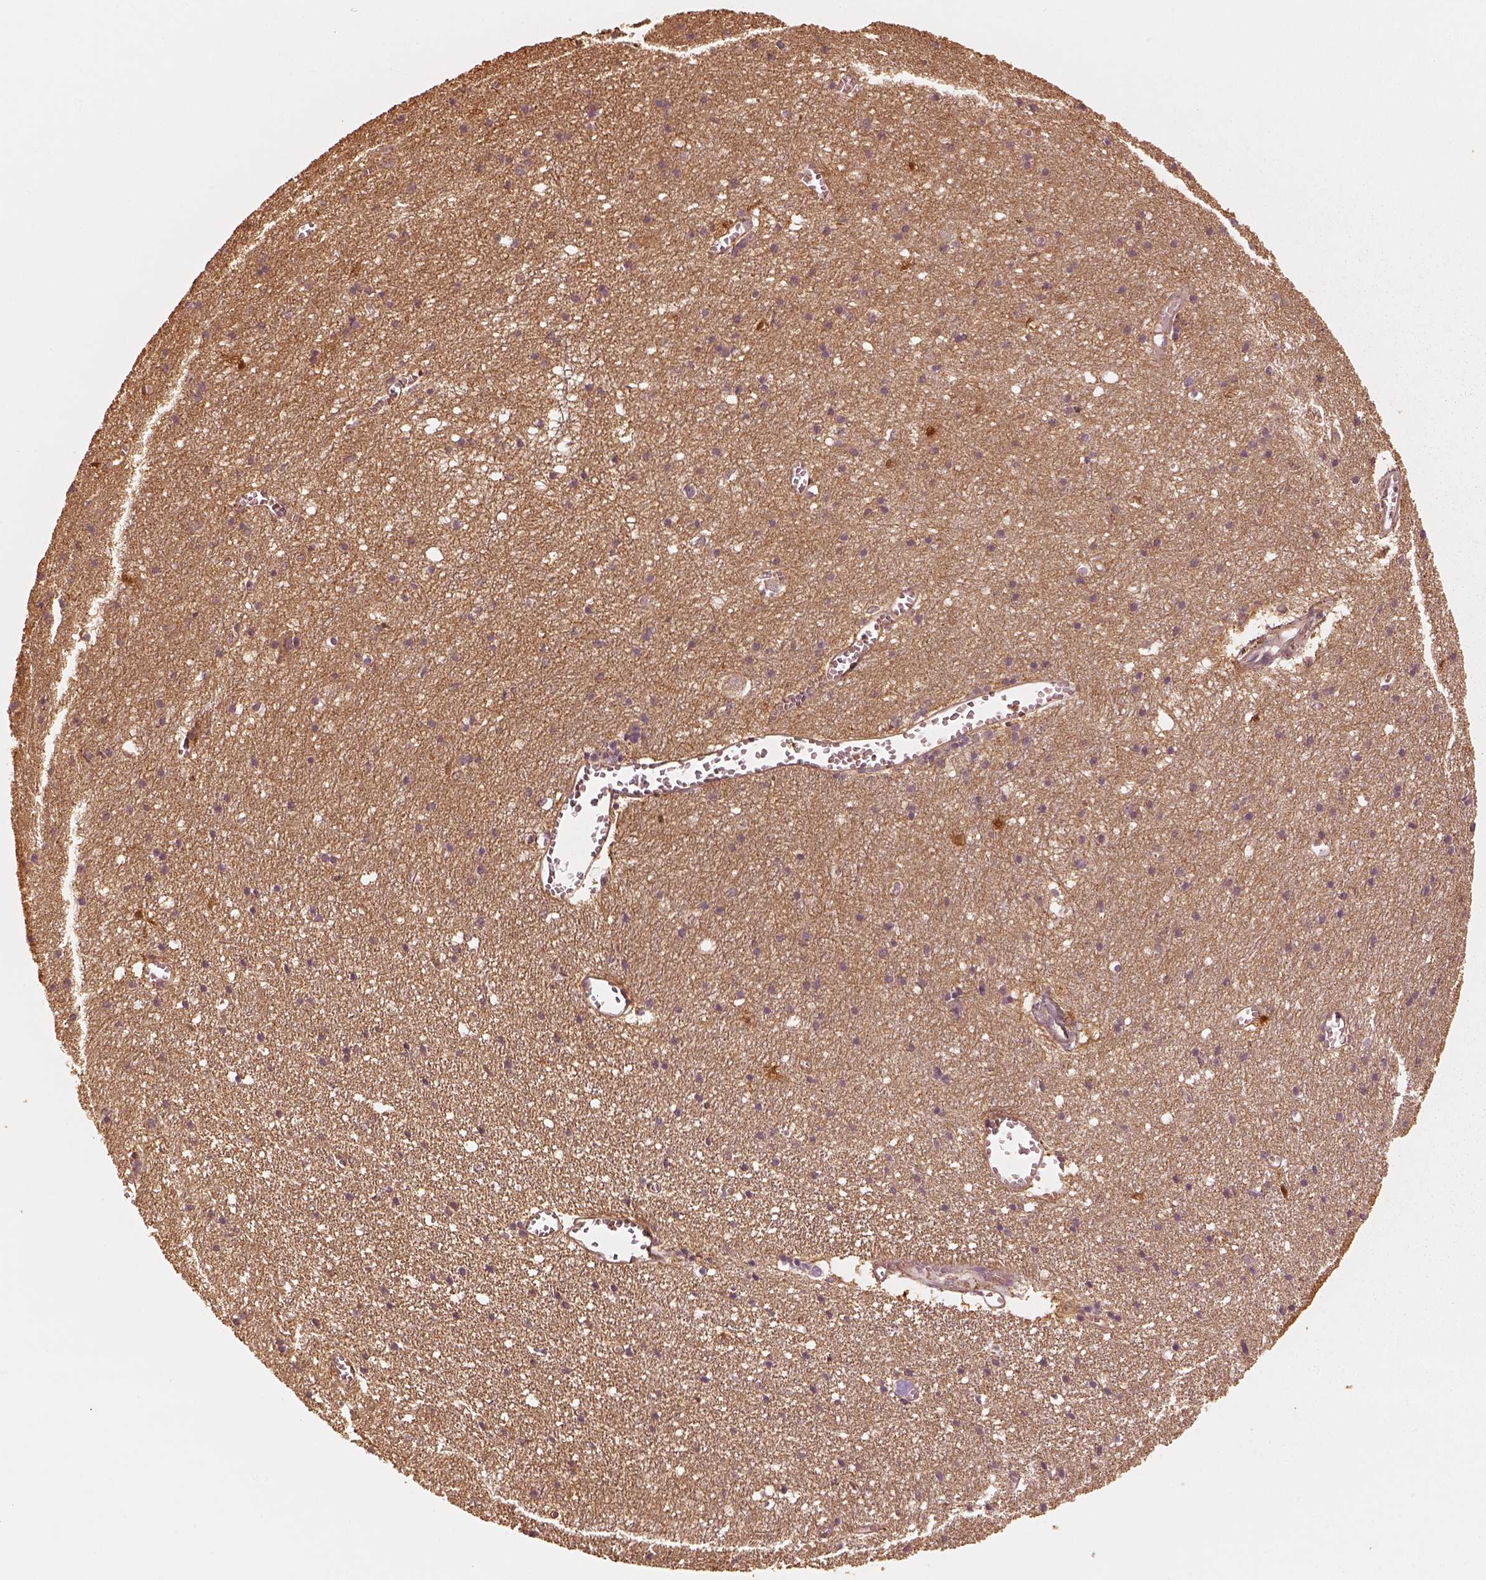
{"staining": {"intensity": "negative", "quantity": "none", "location": "none"}, "tissue": "cerebral cortex", "cell_type": "Endothelial cells", "image_type": "normal", "snomed": [{"axis": "morphology", "description": "Normal tissue, NOS"}, {"axis": "topography", "description": "Cerebral cortex"}], "caption": "This is an immunohistochemistry photomicrograph of benign human cerebral cortex. There is no expression in endothelial cells.", "gene": "WDR7", "patient": {"sex": "male", "age": 70}}